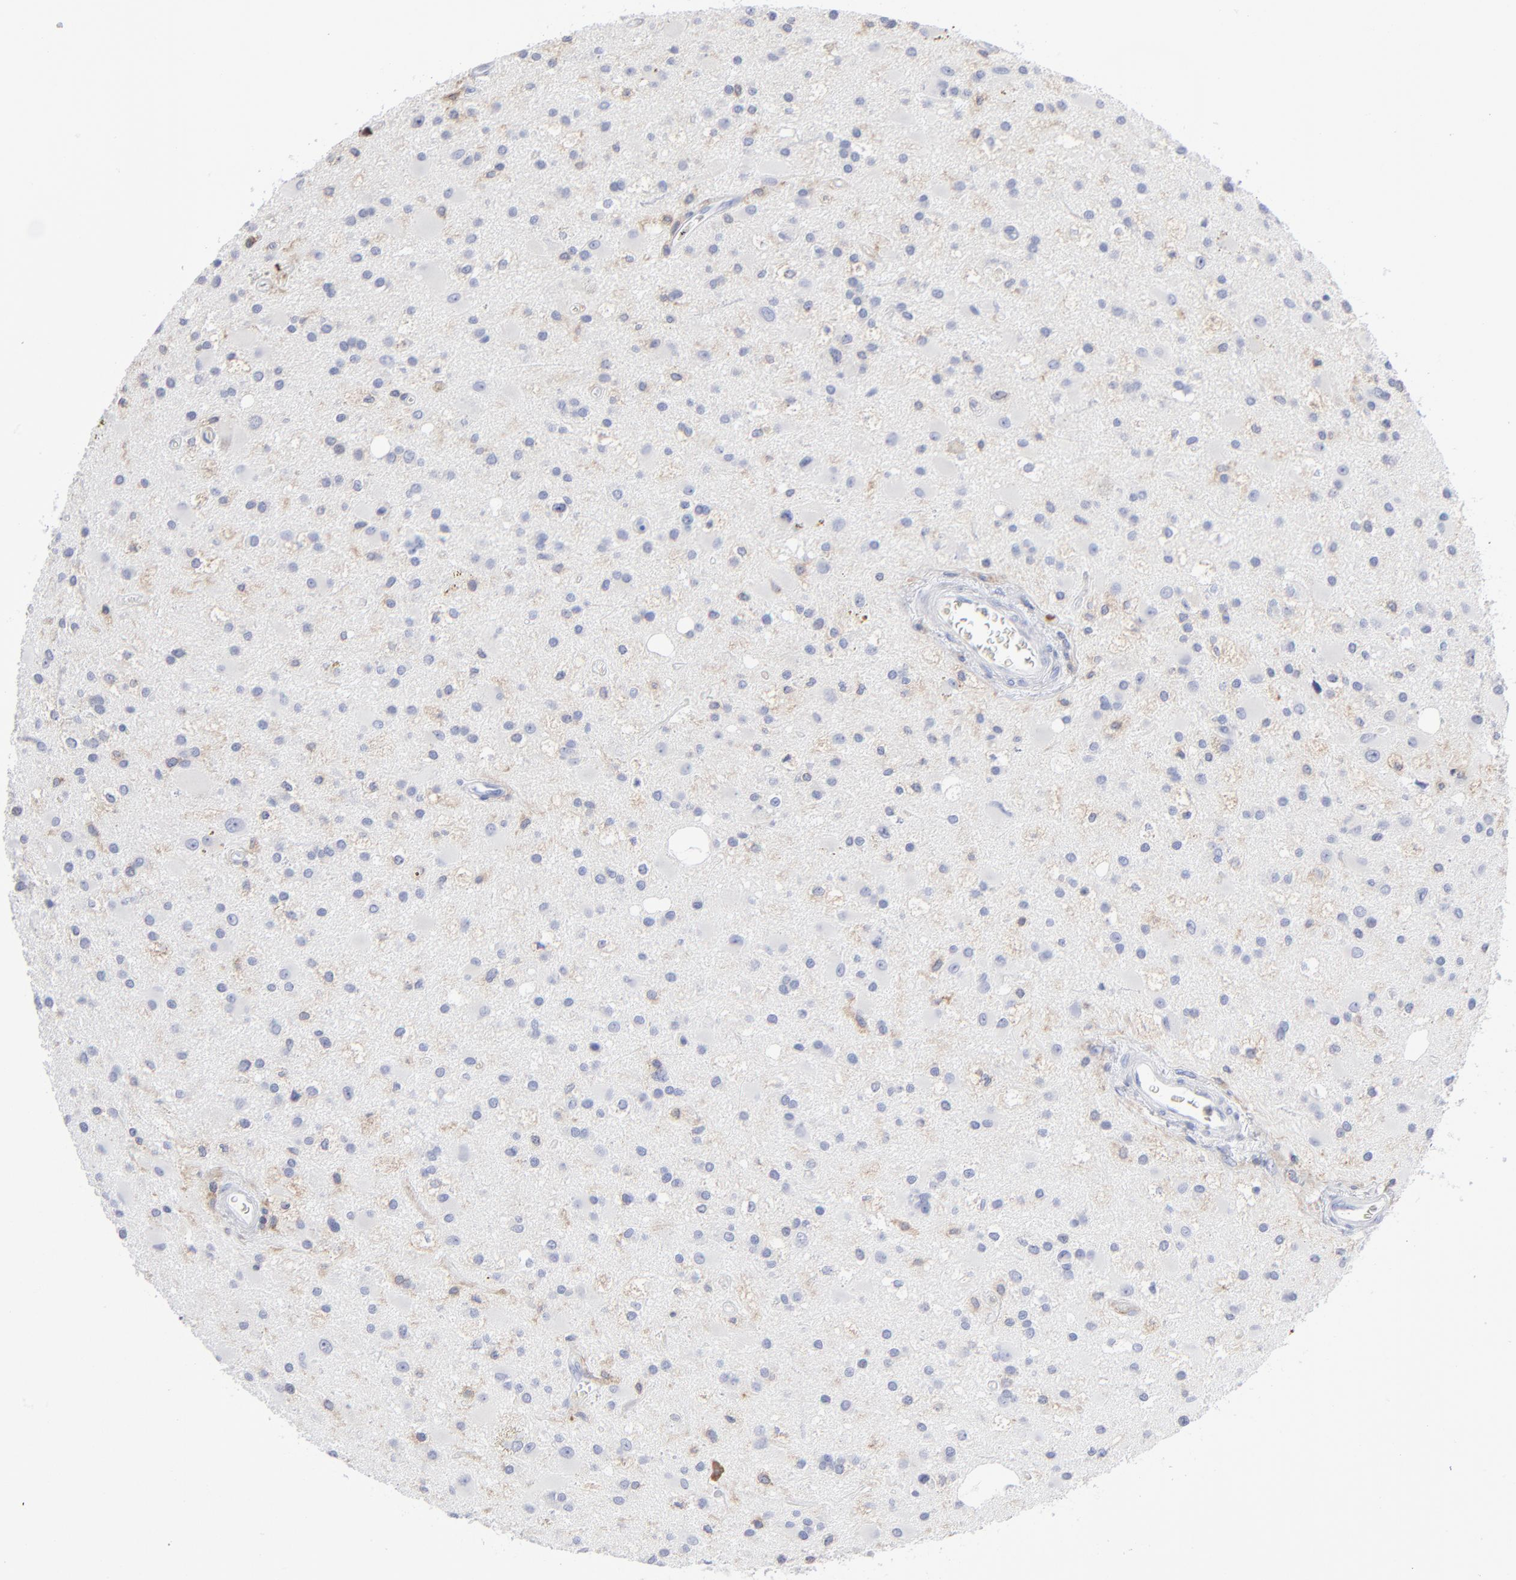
{"staining": {"intensity": "weak", "quantity": "<25%", "location": "cytoplasmic/membranous"}, "tissue": "glioma", "cell_type": "Tumor cells", "image_type": "cancer", "snomed": [{"axis": "morphology", "description": "Glioma, malignant, Low grade"}, {"axis": "topography", "description": "Brain"}], "caption": "Malignant glioma (low-grade) was stained to show a protein in brown. There is no significant positivity in tumor cells.", "gene": "LAT2", "patient": {"sex": "male", "age": 58}}